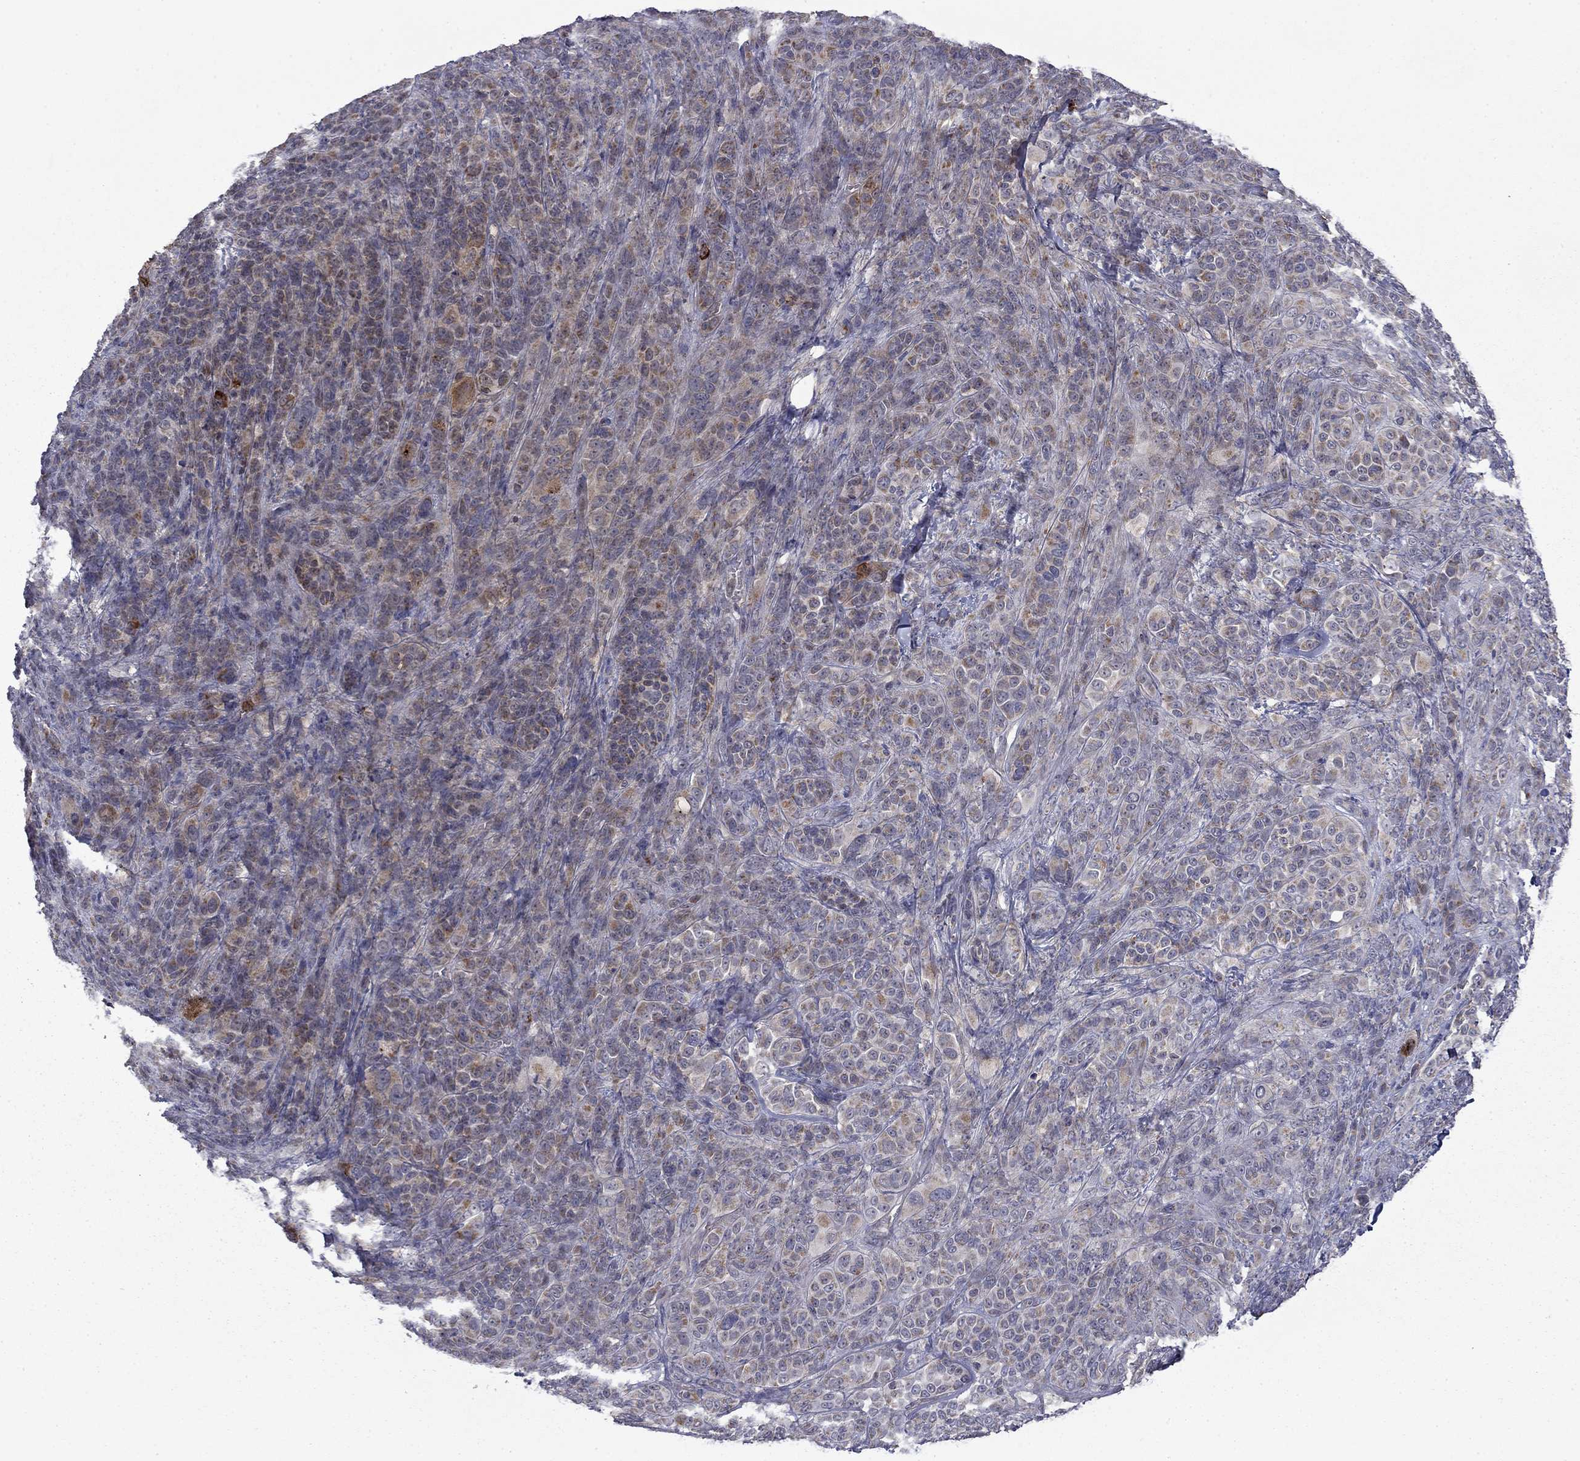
{"staining": {"intensity": "moderate", "quantity": "<25%", "location": "cytoplasmic/membranous"}, "tissue": "melanoma", "cell_type": "Tumor cells", "image_type": "cancer", "snomed": [{"axis": "morphology", "description": "Malignant melanoma, NOS"}, {"axis": "topography", "description": "Skin"}], "caption": "Human malignant melanoma stained with a protein marker shows moderate staining in tumor cells.", "gene": "DOP1B", "patient": {"sex": "female", "age": 87}}